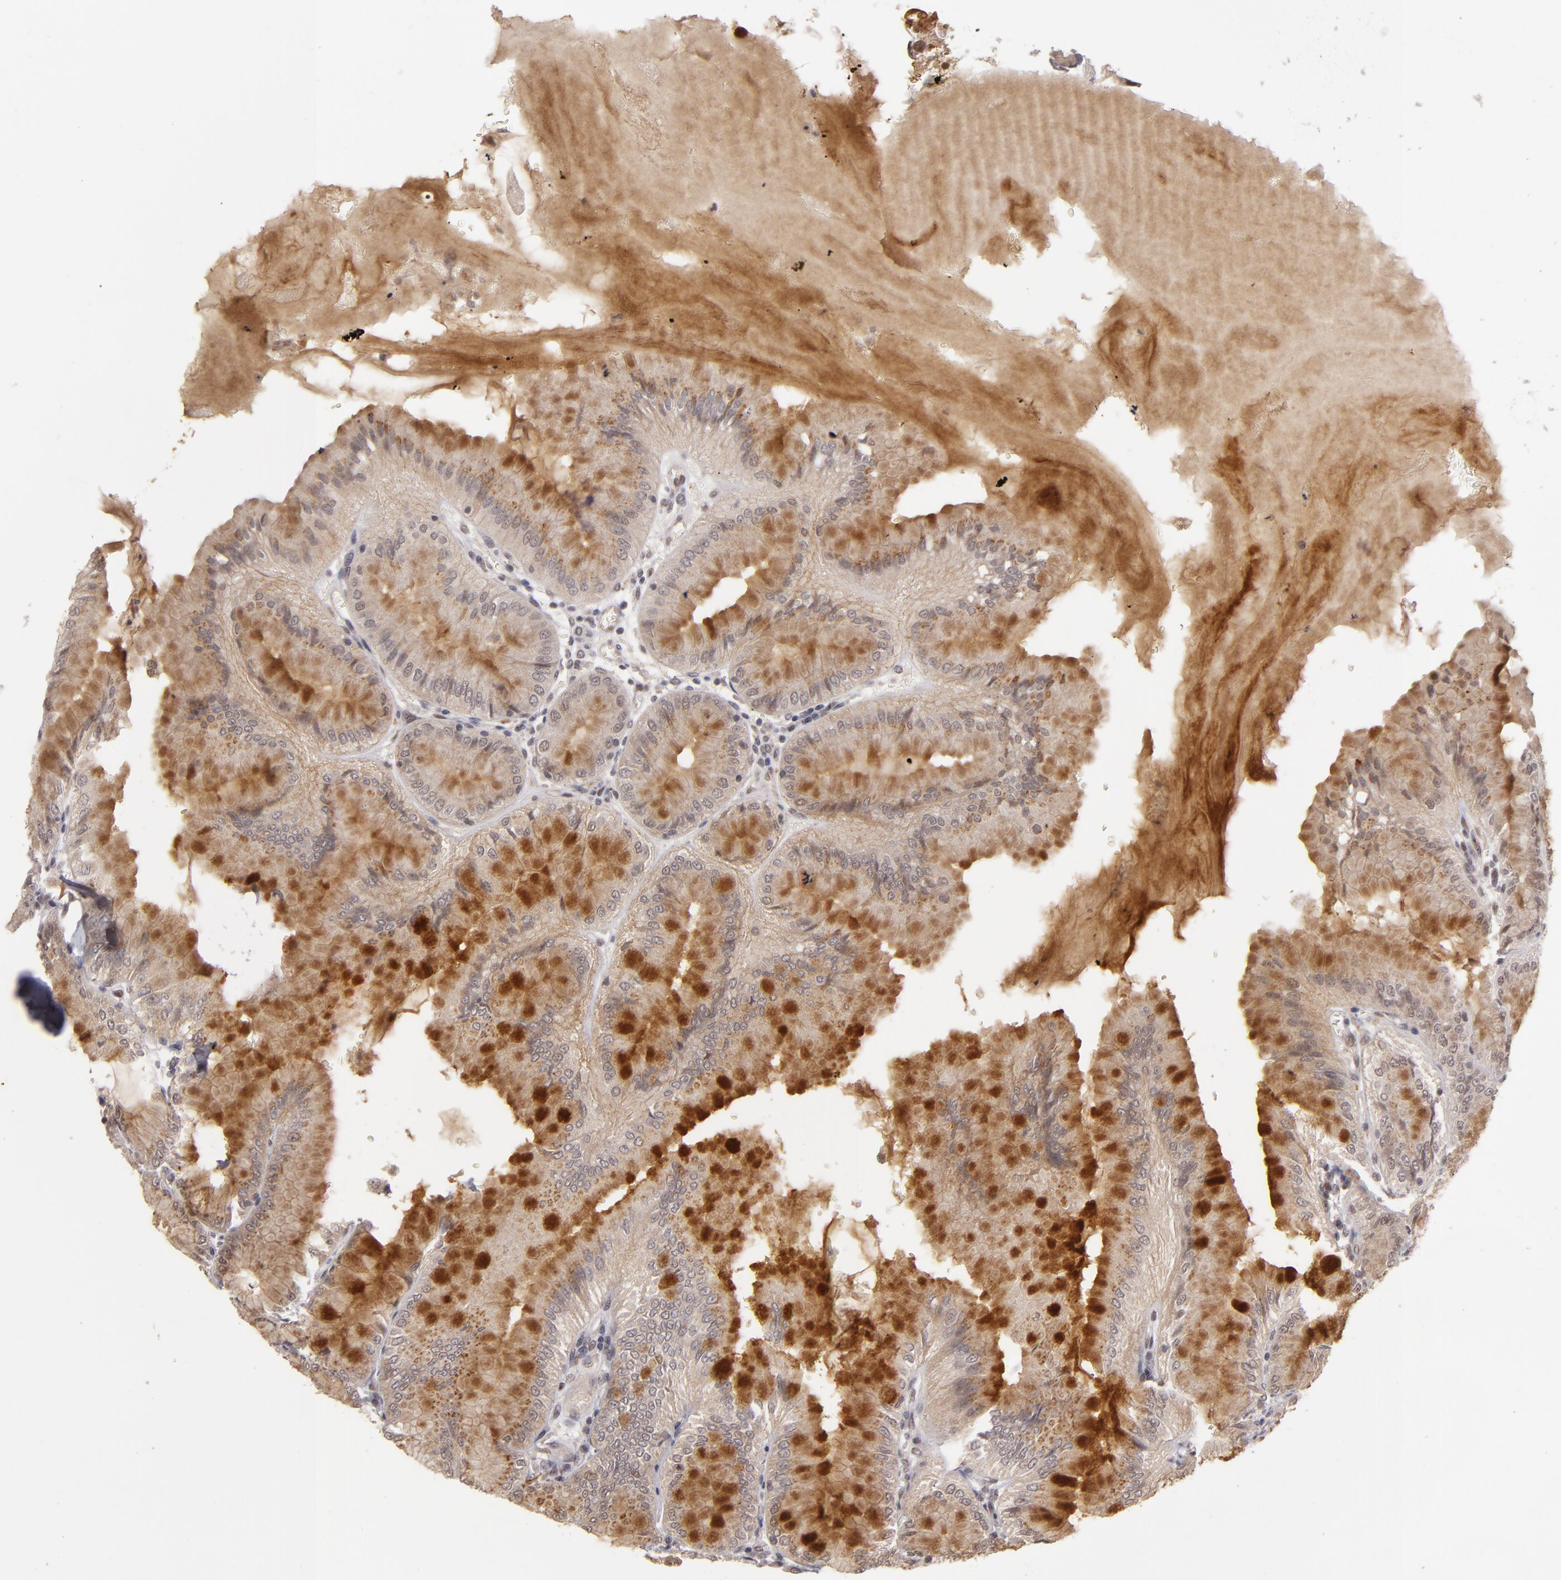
{"staining": {"intensity": "strong", "quantity": ">75%", "location": "cytoplasmic/membranous"}, "tissue": "stomach", "cell_type": "Glandular cells", "image_type": "normal", "snomed": [{"axis": "morphology", "description": "Normal tissue, NOS"}, {"axis": "topography", "description": "Stomach, lower"}], "caption": "Glandular cells display high levels of strong cytoplasmic/membranous positivity in about >75% of cells in unremarkable stomach.", "gene": "DFFA", "patient": {"sex": "male", "age": 71}}